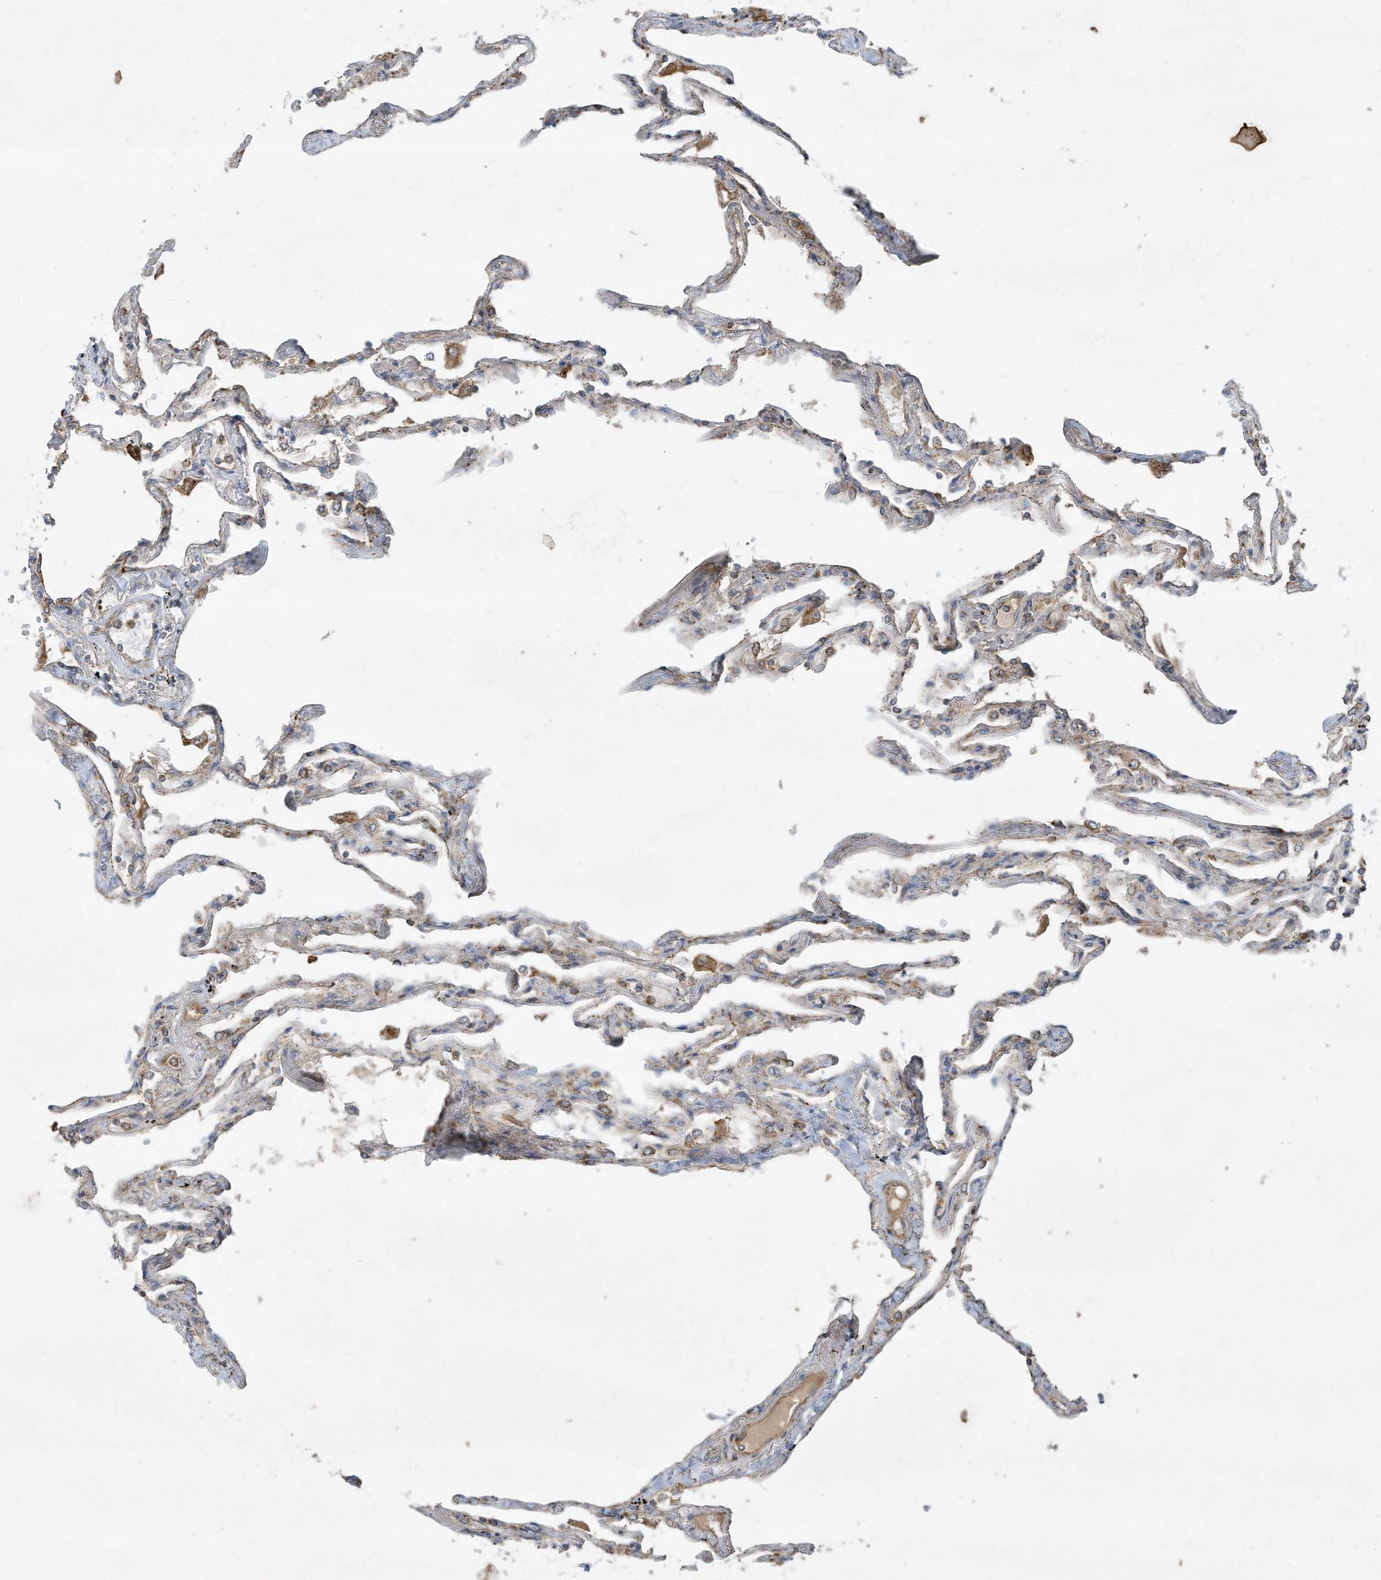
{"staining": {"intensity": "moderate", "quantity": "25%-75%", "location": "cytoplasmic/membranous"}, "tissue": "lung", "cell_type": "Alveolar cells", "image_type": "normal", "snomed": [{"axis": "morphology", "description": "Normal tissue, NOS"}, {"axis": "topography", "description": "Lung"}], "caption": "Immunohistochemistry of unremarkable lung reveals medium levels of moderate cytoplasmic/membranous staining in approximately 25%-75% of alveolar cells. (DAB = brown stain, brightfield microscopy at high magnification).", "gene": "C2orf74", "patient": {"sex": "female", "age": 67}}